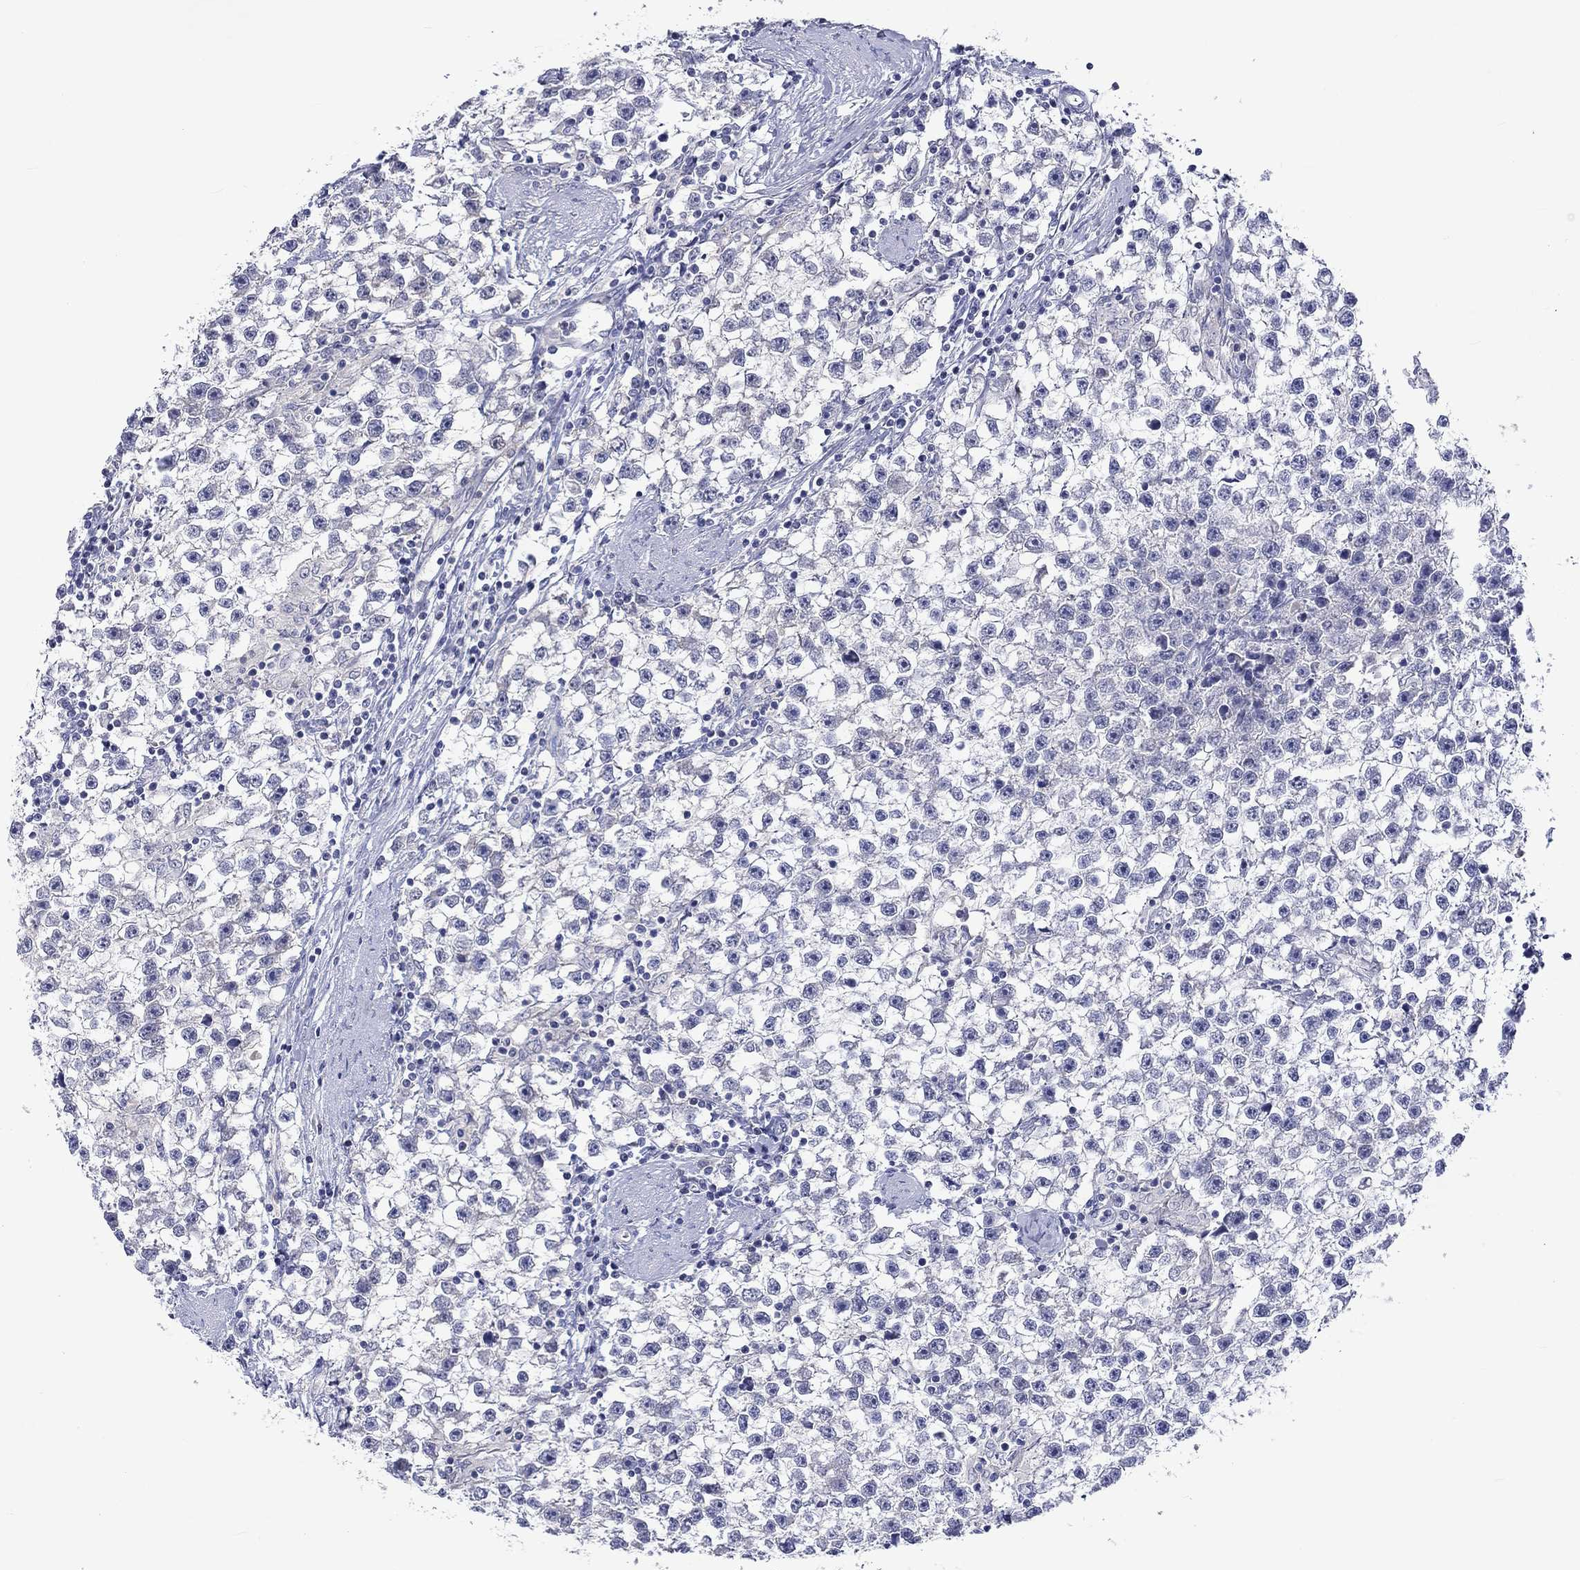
{"staining": {"intensity": "negative", "quantity": "none", "location": "none"}, "tissue": "testis cancer", "cell_type": "Tumor cells", "image_type": "cancer", "snomed": [{"axis": "morphology", "description": "Seminoma, NOS"}, {"axis": "topography", "description": "Testis"}], "caption": "Image shows no significant protein expression in tumor cells of testis seminoma.", "gene": "LRFN4", "patient": {"sex": "male", "age": 59}}